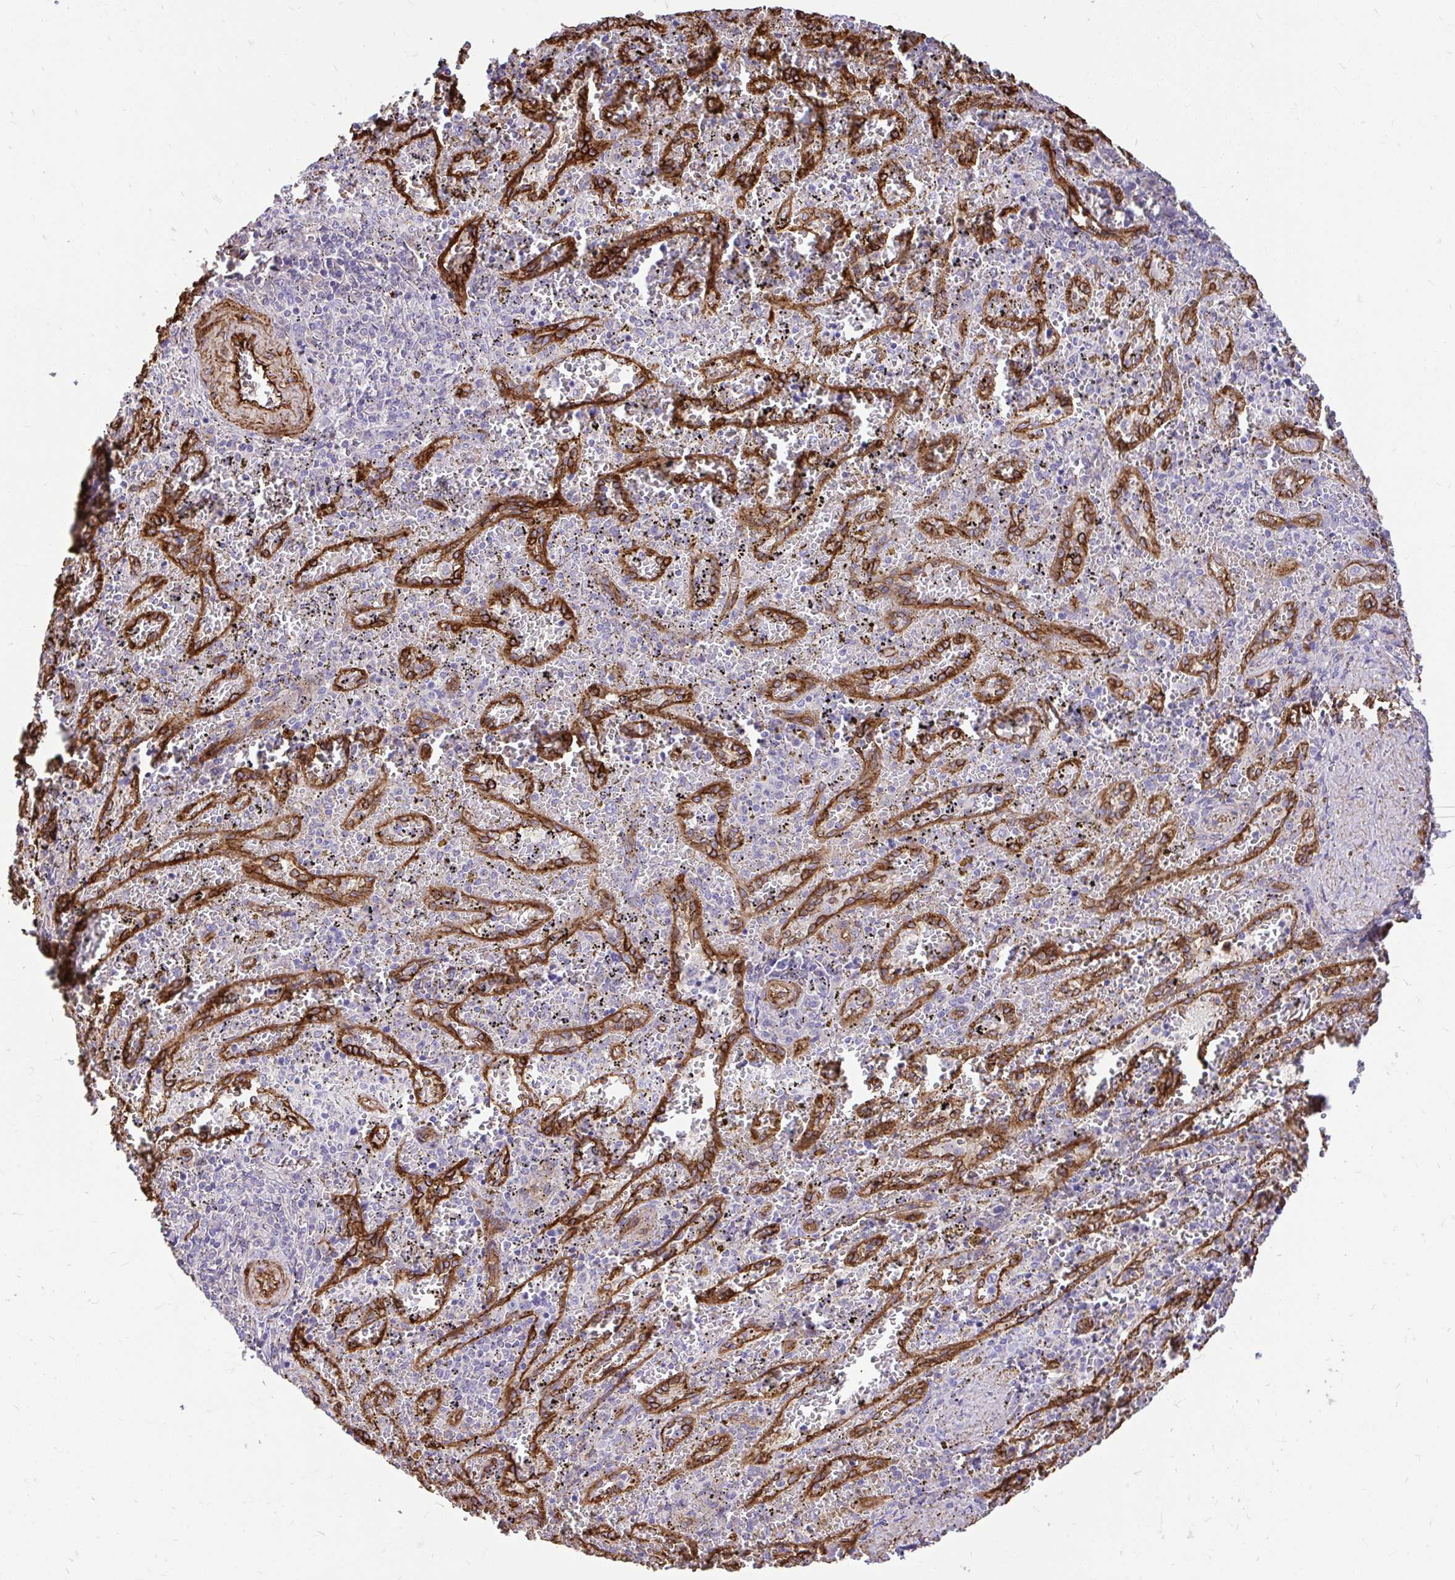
{"staining": {"intensity": "negative", "quantity": "none", "location": "none"}, "tissue": "spleen", "cell_type": "Cells in red pulp", "image_type": "normal", "snomed": [{"axis": "morphology", "description": "Normal tissue, NOS"}, {"axis": "topography", "description": "Spleen"}], "caption": "The immunohistochemistry (IHC) photomicrograph has no significant expression in cells in red pulp of spleen.", "gene": "PTPRK", "patient": {"sex": "female", "age": 50}}